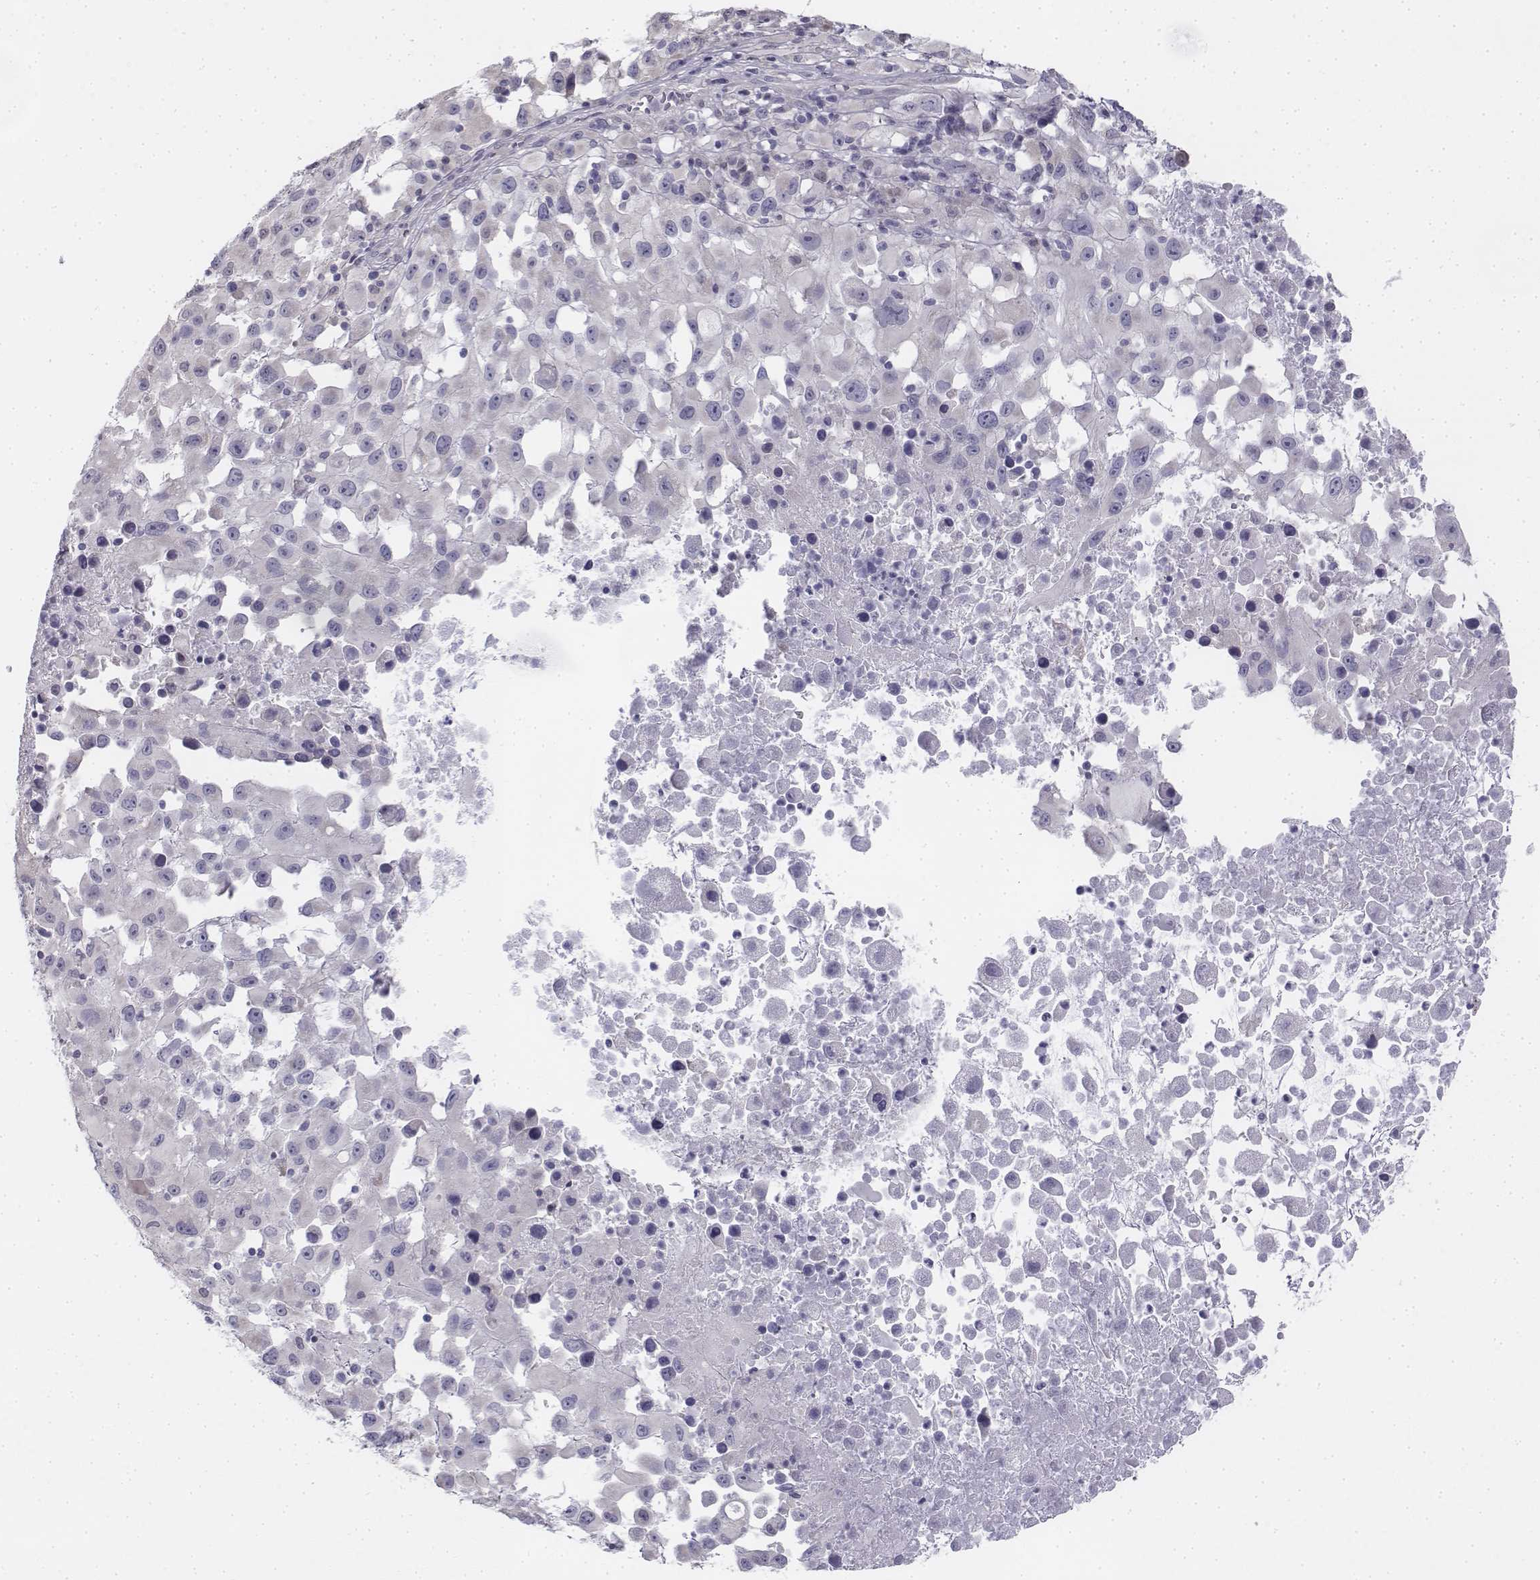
{"staining": {"intensity": "negative", "quantity": "none", "location": "none"}, "tissue": "melanoma", "cell_type": "Tumor cells", "image_type": "cancer", "snomed": [{"axis": "morphology", "description": "Malignant melanoma, Metastatic site"}, {"axis": "topography", "description": "Soft tissue"}], "caption": "Tumor cells are negative for protein expression in human malignant melanoma (metastatic site).", "gene": "PENK", "patient": {"sex": "male", "age": 50}}